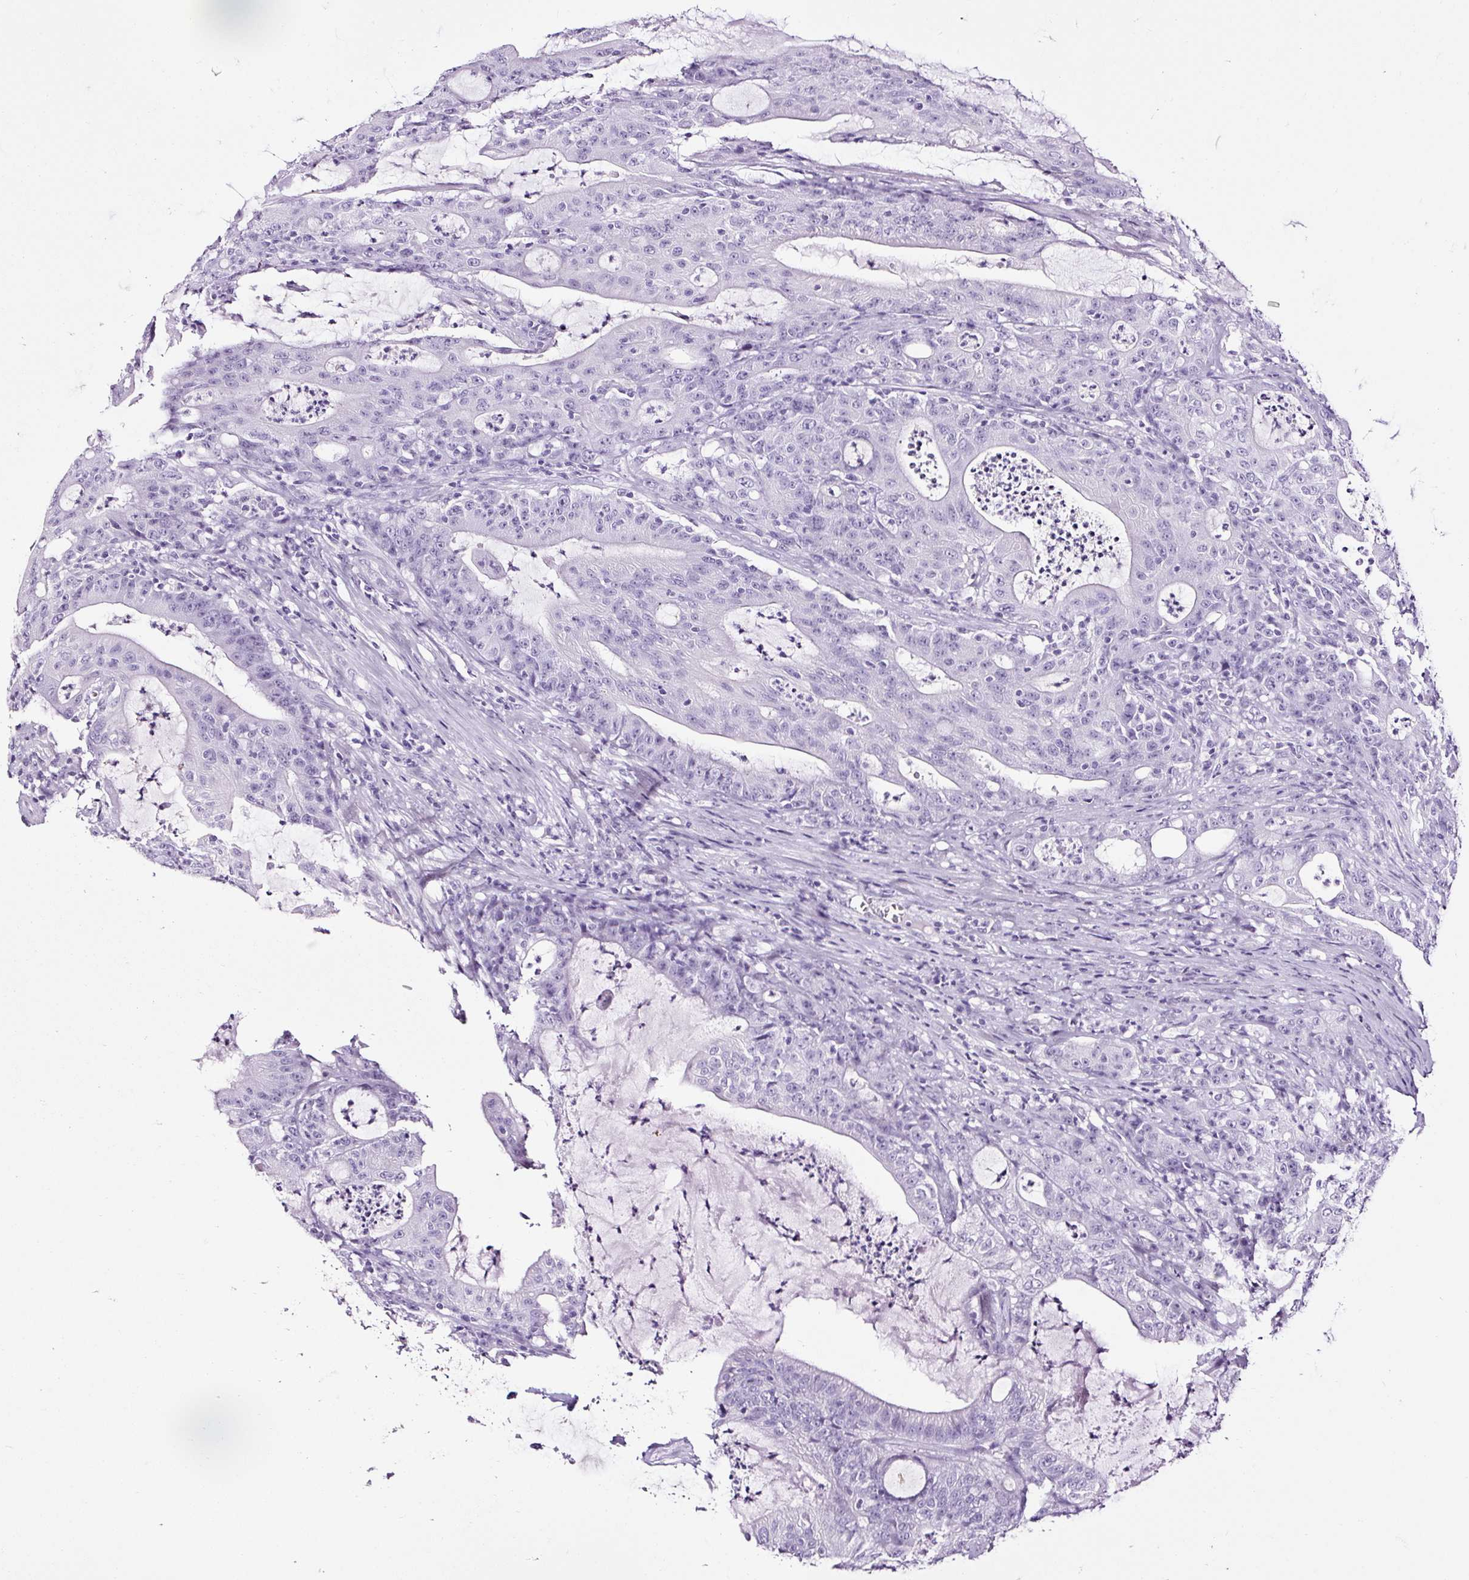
{"staining": {"intensity": "negative", "quantity": "none", "location": "none"}, "tissue": "colorectal cancer", "cell_type": "Tumor cells", "image_type": "cancer", "snomed": [{"axis": "morphology", "description": "Adenocarcinoma, NOS"}, {"axis": "topography", "description": "Colon"}], "caption": "DAB immunohistochemical staining of human colorectal cancer displays no significant staining in tumor cells.", "gene": "NPHS2", "patient": {"sex": "male", "age": 83}}